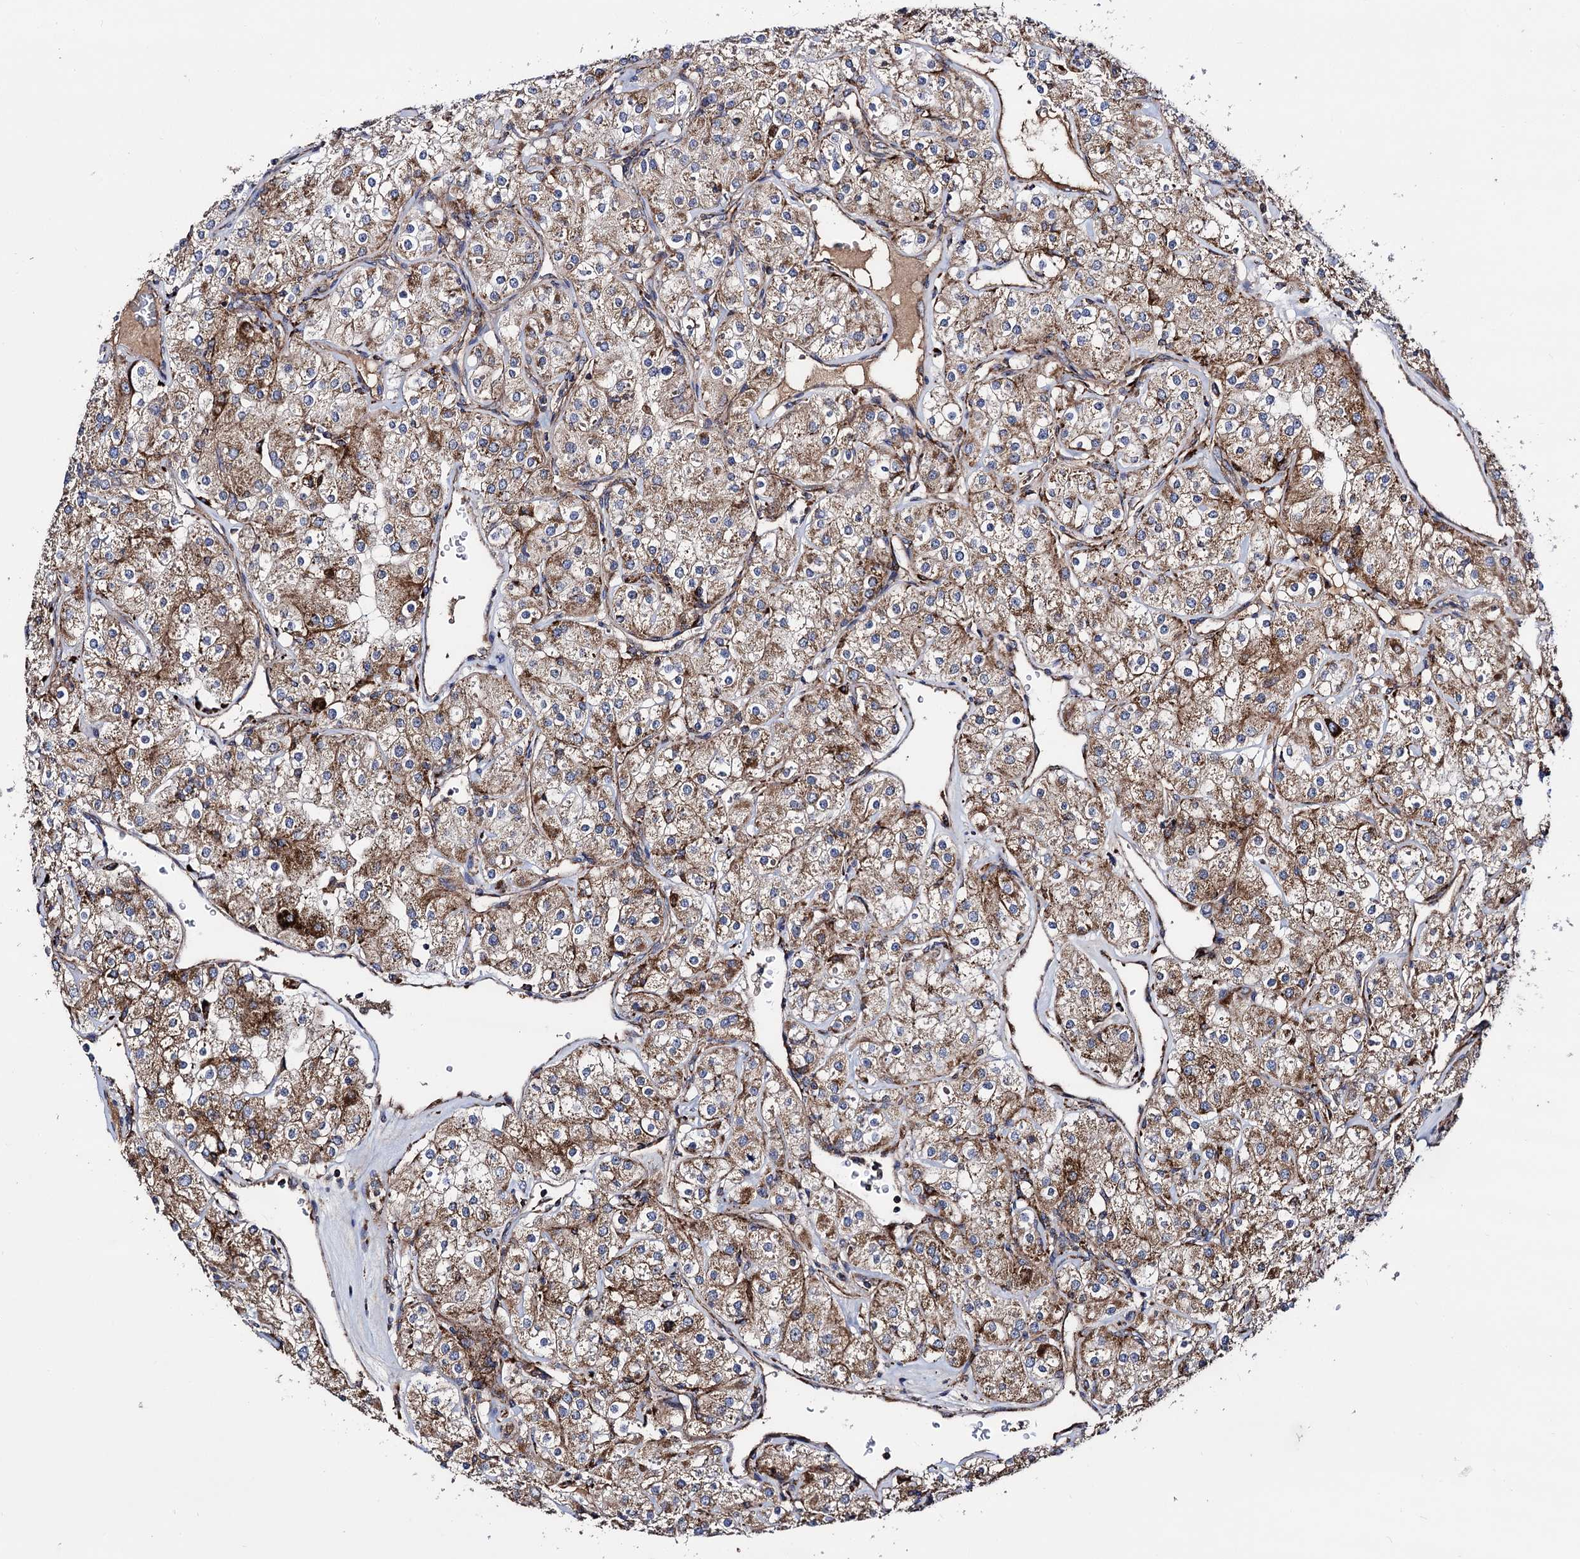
{"staining": {"intensity": "moderate", "quantity": ">75%", "location": "cytoplasmic/membranous"}, "tissue": "renal cancer", "cell_type": "Tumor cells", "image_type": "cancer", "snomed": [{"axis": "morphology", "description": "Adenocarcinoma, NOS"}, {"axis": "topography", "description": "Kidney"}], "caption": "Immunohistochemical staining of adenocarcinoma (renal) displays medium levels of moderate cytoplasmic/membranous positivity in approximately >75% of tumor cells.", "gene": "IQCH", "patient": {"sex": "male", "age": 77}}